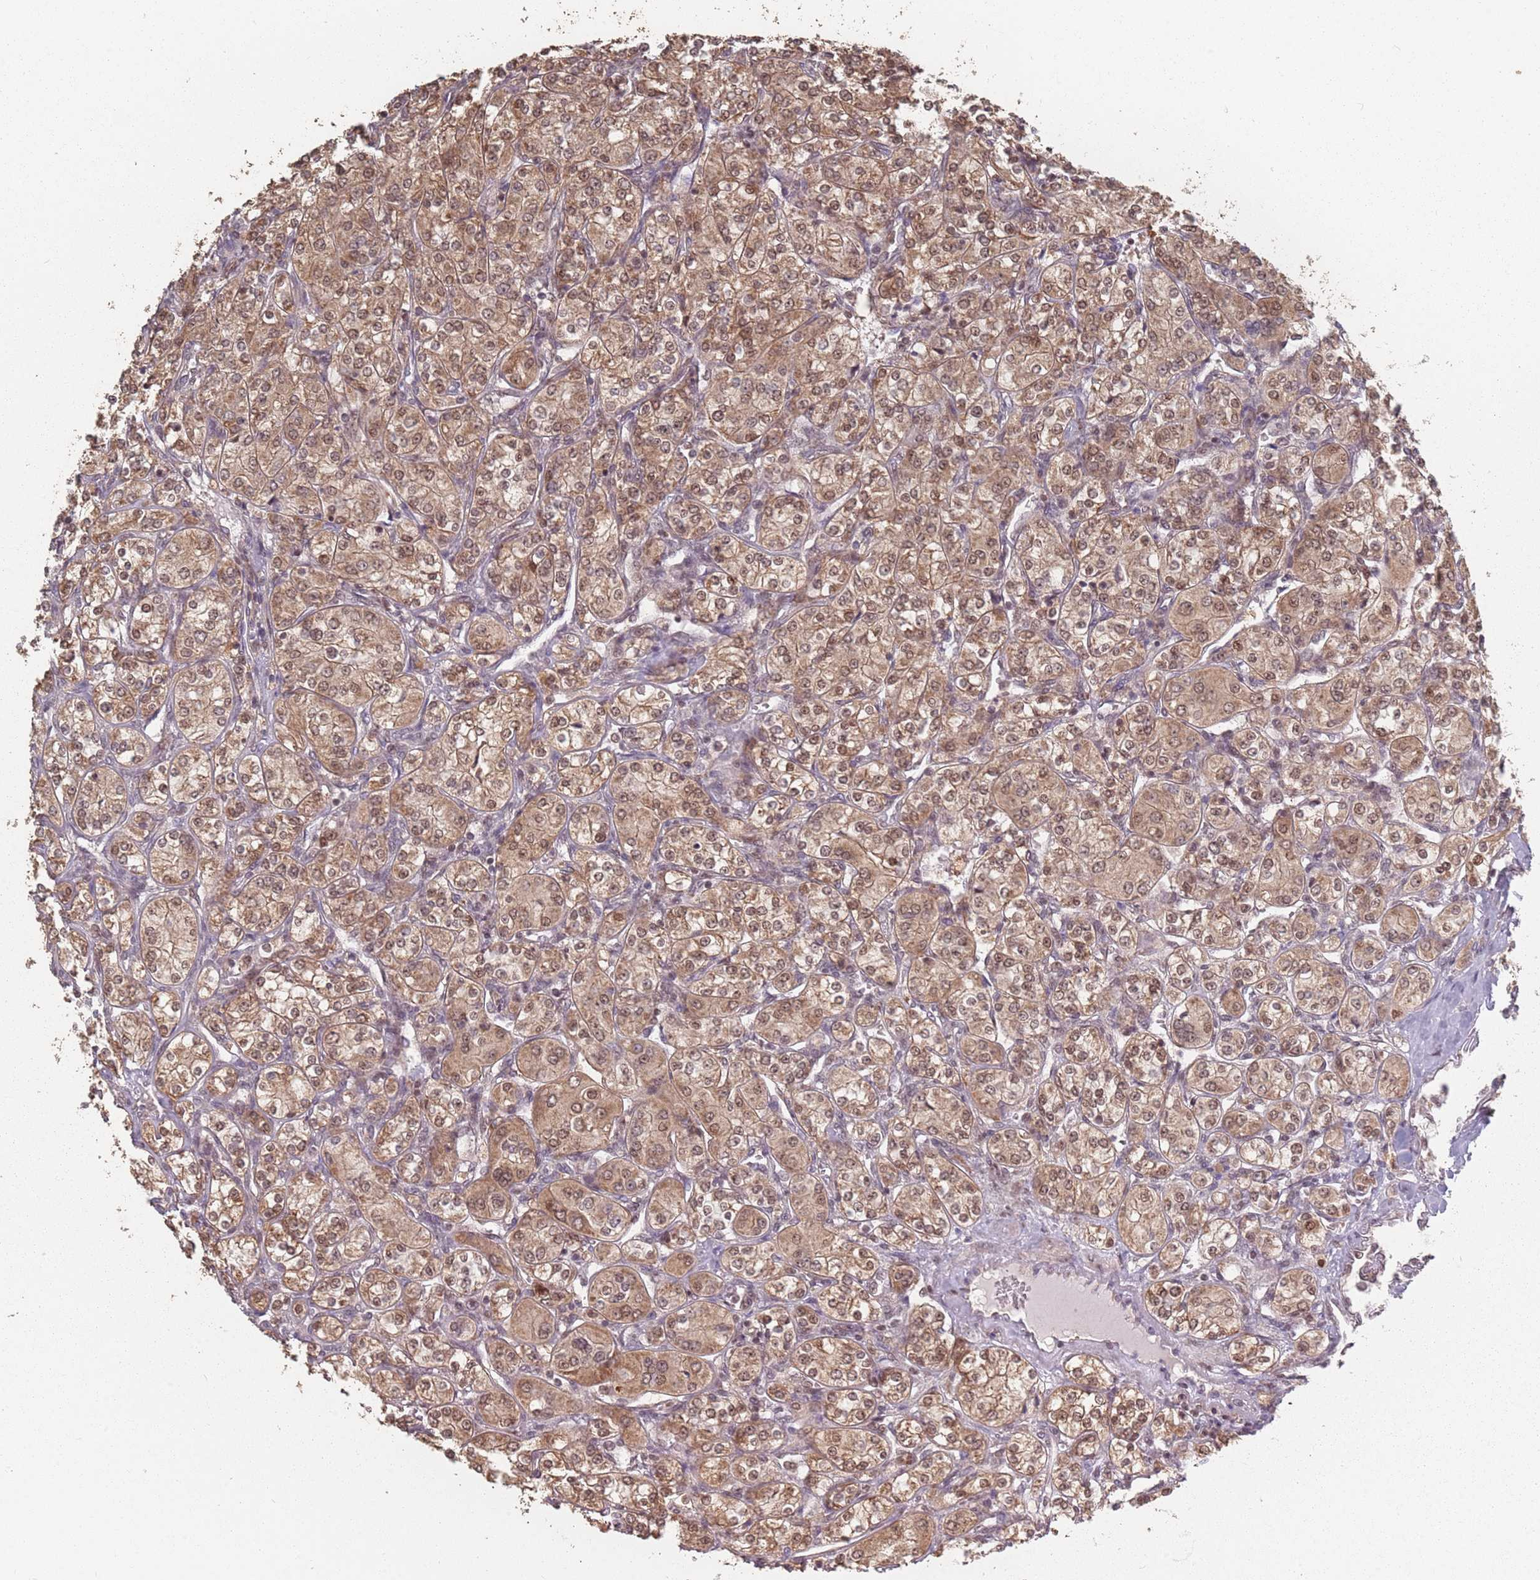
{"staining": {"intensity": "moderate", "quantity": ">75%", "location": "cytoplasmic/membranous,nuclear"}, "tissue": "renal cancer", "cell_type": "Tumor cells", "image_type": "cancer", "snomed": [{"axis": "morphology", "description": "Adenocarcinoma, NOS"}, {"axis": "topography", "description": "Kidney"}], "caption": "Renal adenocarcinoma stained for a protein (brown) exhibits moderate cytoplasmic/membranous and nuclear positive positivity in approximately >75% of tumor cells.", "gene": "VPS52", "patient": {"sex": "male", "age": 77}}